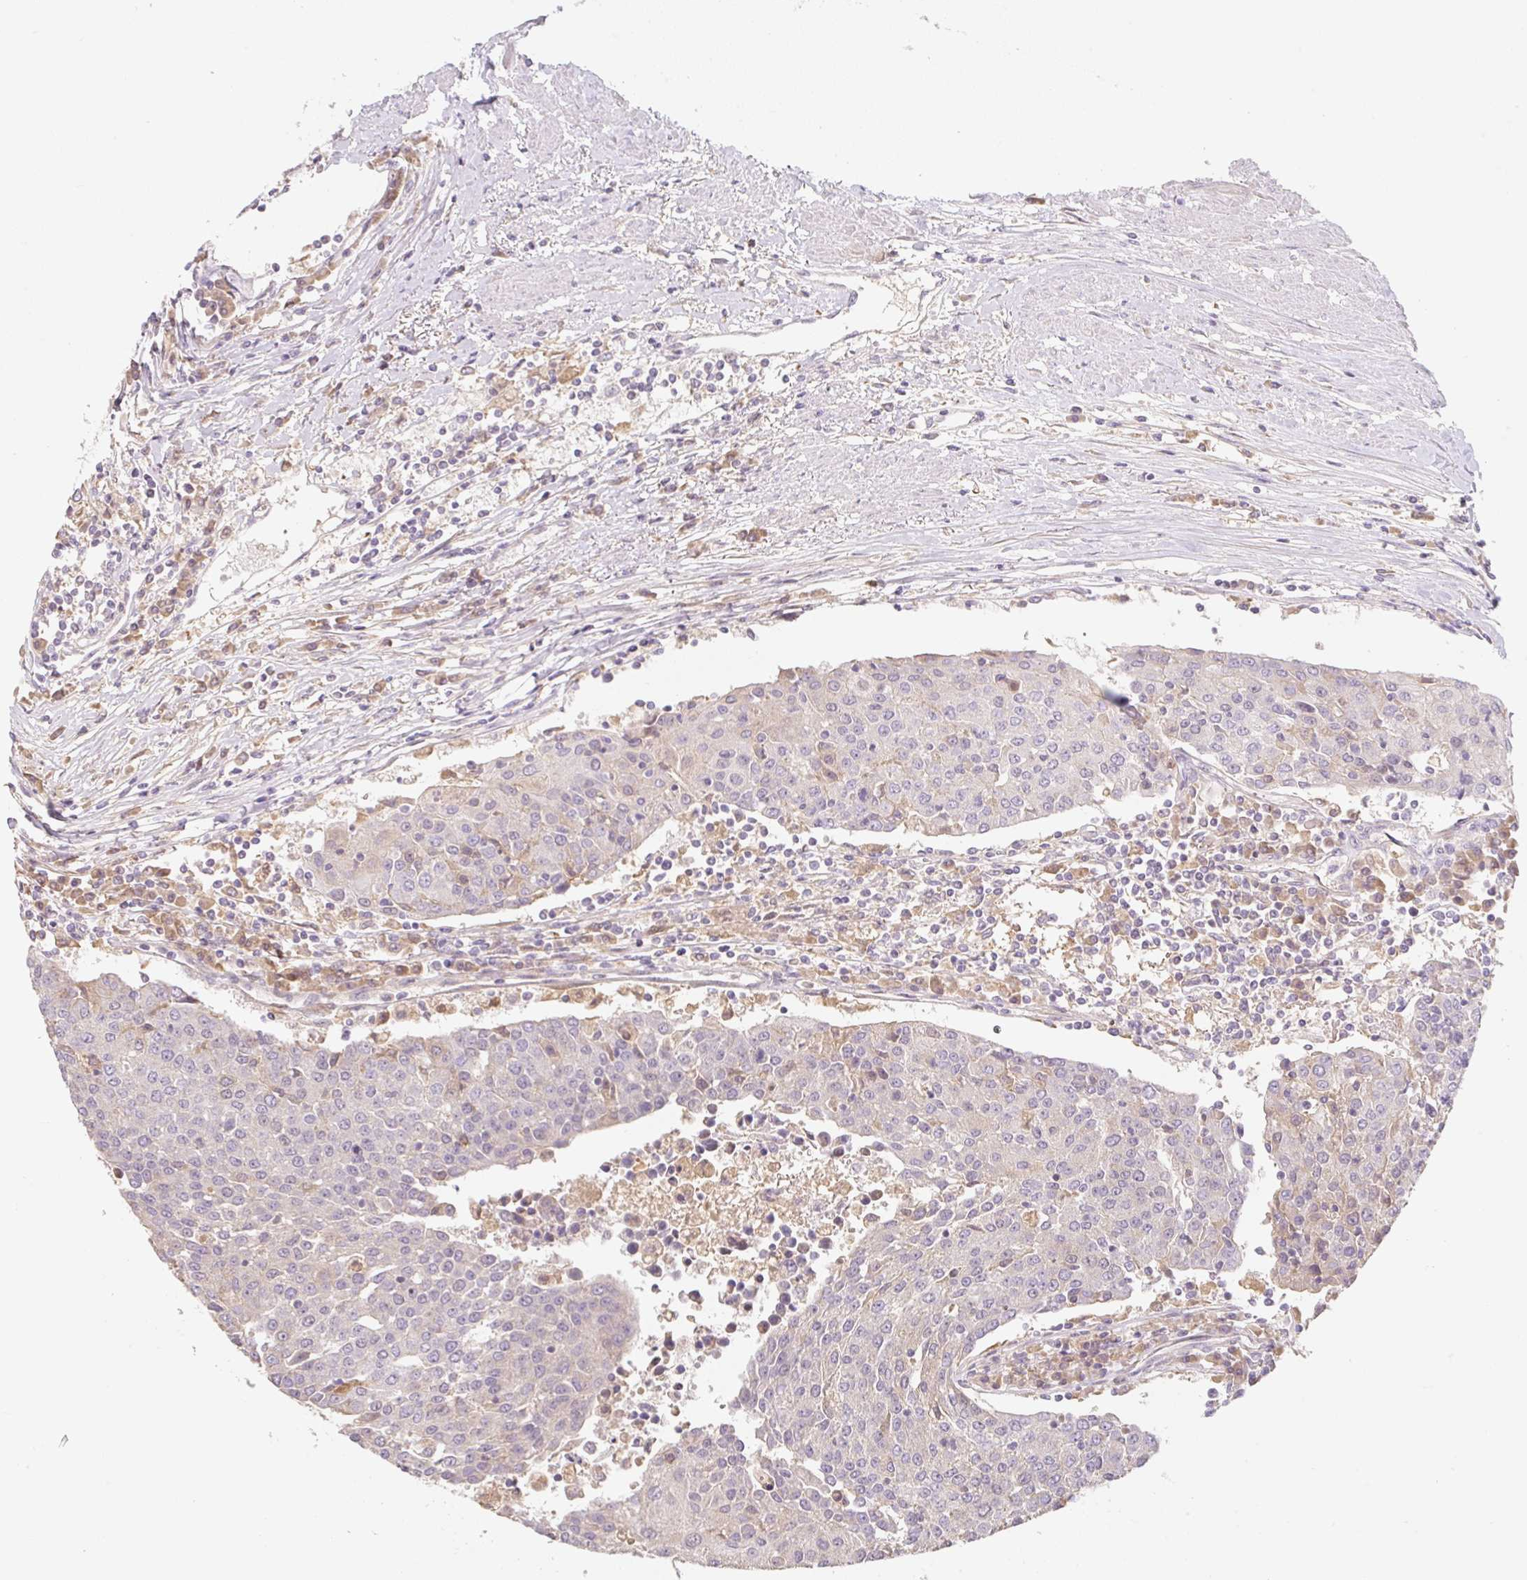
{"staining": {"intensity": "negative", "quantity": "none", "location": "none"}, "tissue": "urothelial cancer", "cell_type": "Tumor cells", "image_type": "cancer", "snomed": [{"axis": "morphology", "description": "Urothelial carcinoma, High grade"}, {"axis": "topography", "description": "Urinary bladder"}], "caption": "High power microscopy photomicrograph of an IHC image of urothelial cancer, revealing no significant staining in tumor cells.", "gene": "MIA2", "patient": {"sex": "female", "age": 85}}